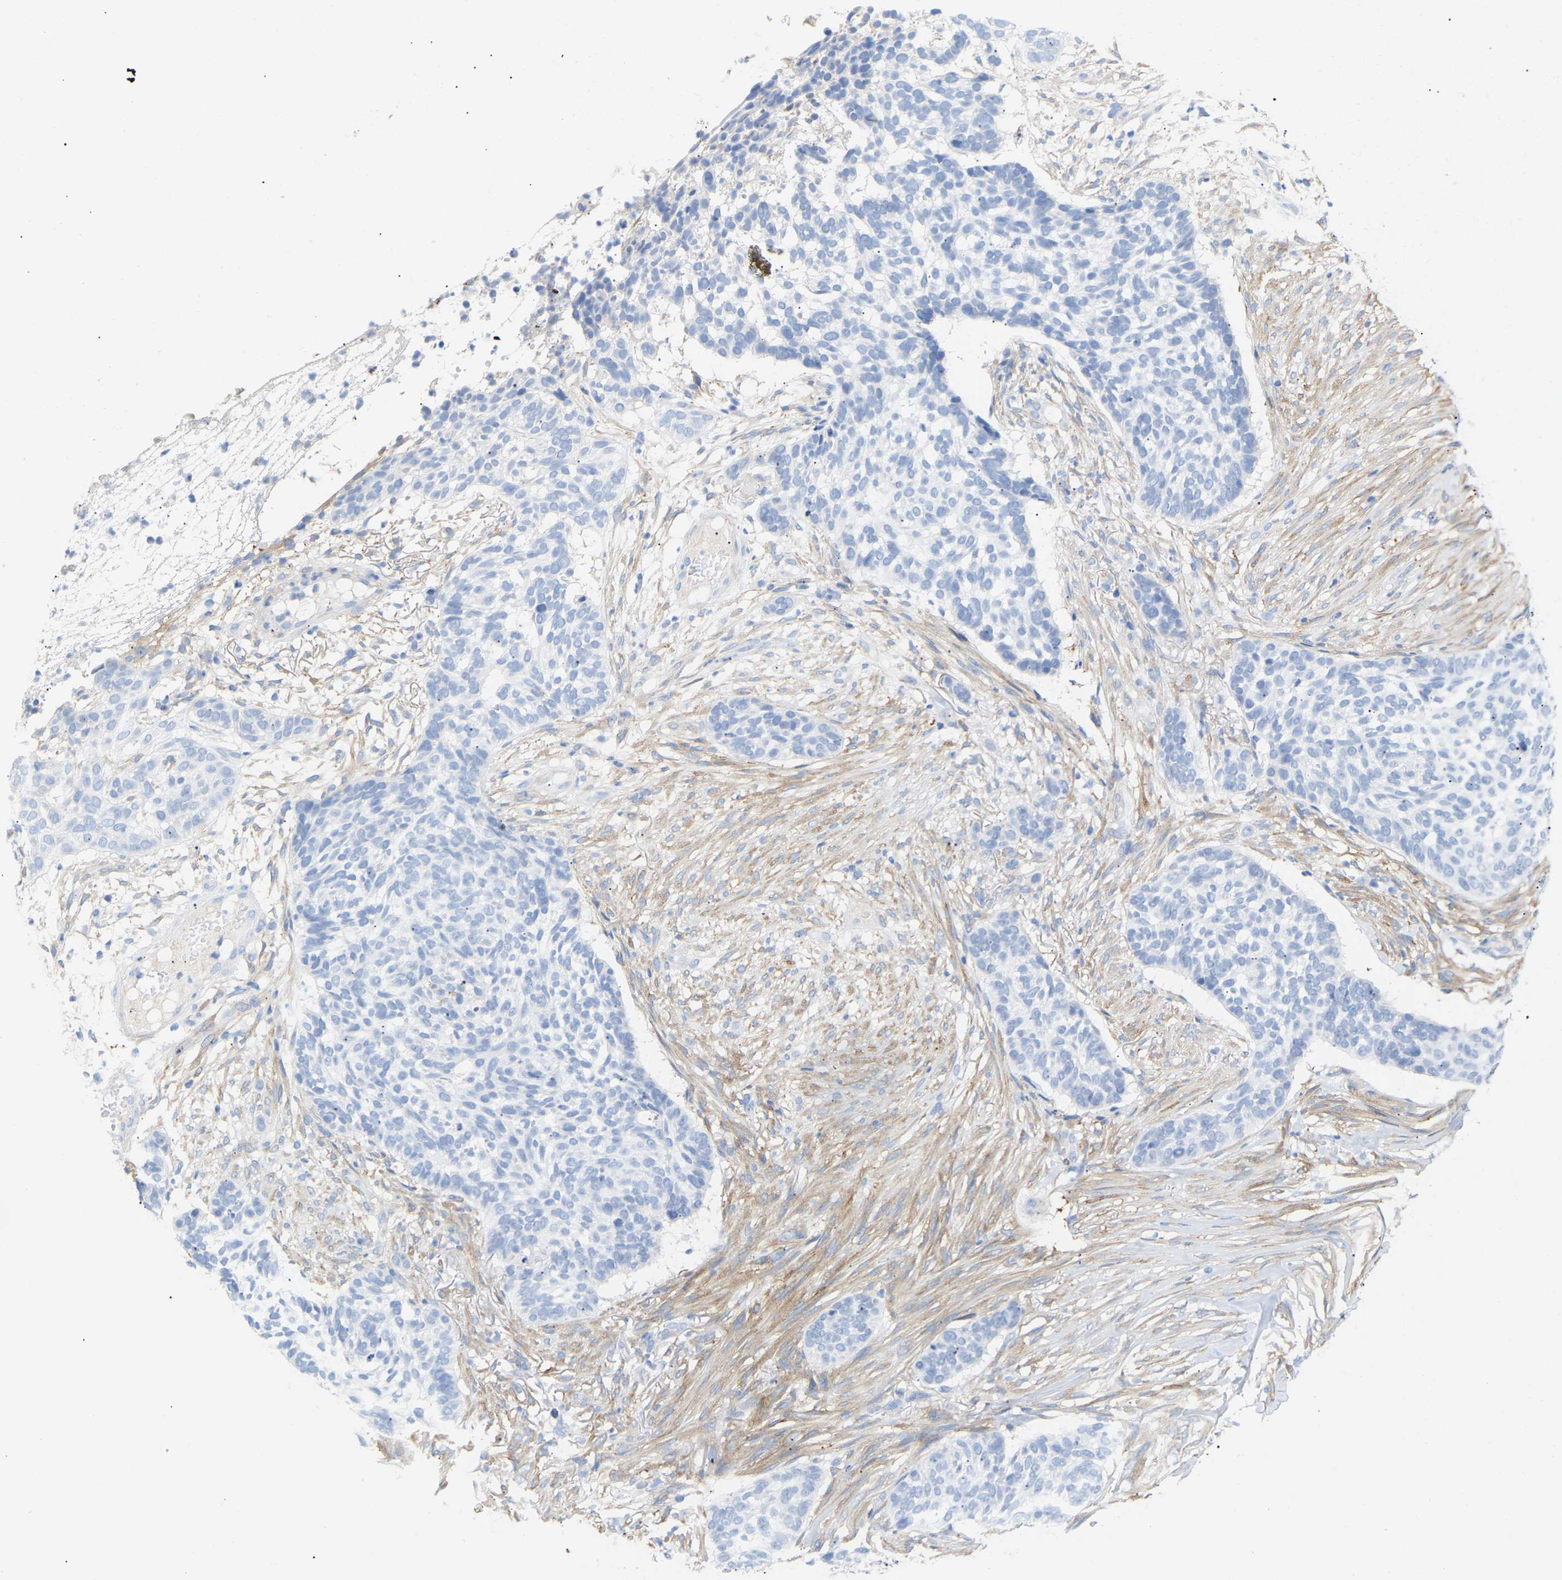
{"staining": {"intensity": "negative", "quantity": "none", "location": "none"}, "tissue": "skin cancer", "cell_type": "Tumor cells", "image_type": "cancer", "snomed": [{"axis": "morphology", "description": "Basal cell carcinoma"}, {"axis": "topography", "description": "Skin"}], "caption": "Tumor cells are negative for protein expression in human basal cell carcinoma (skin).", "gene": "AMPH", "patient": {"sex": "male", "age": 85}}